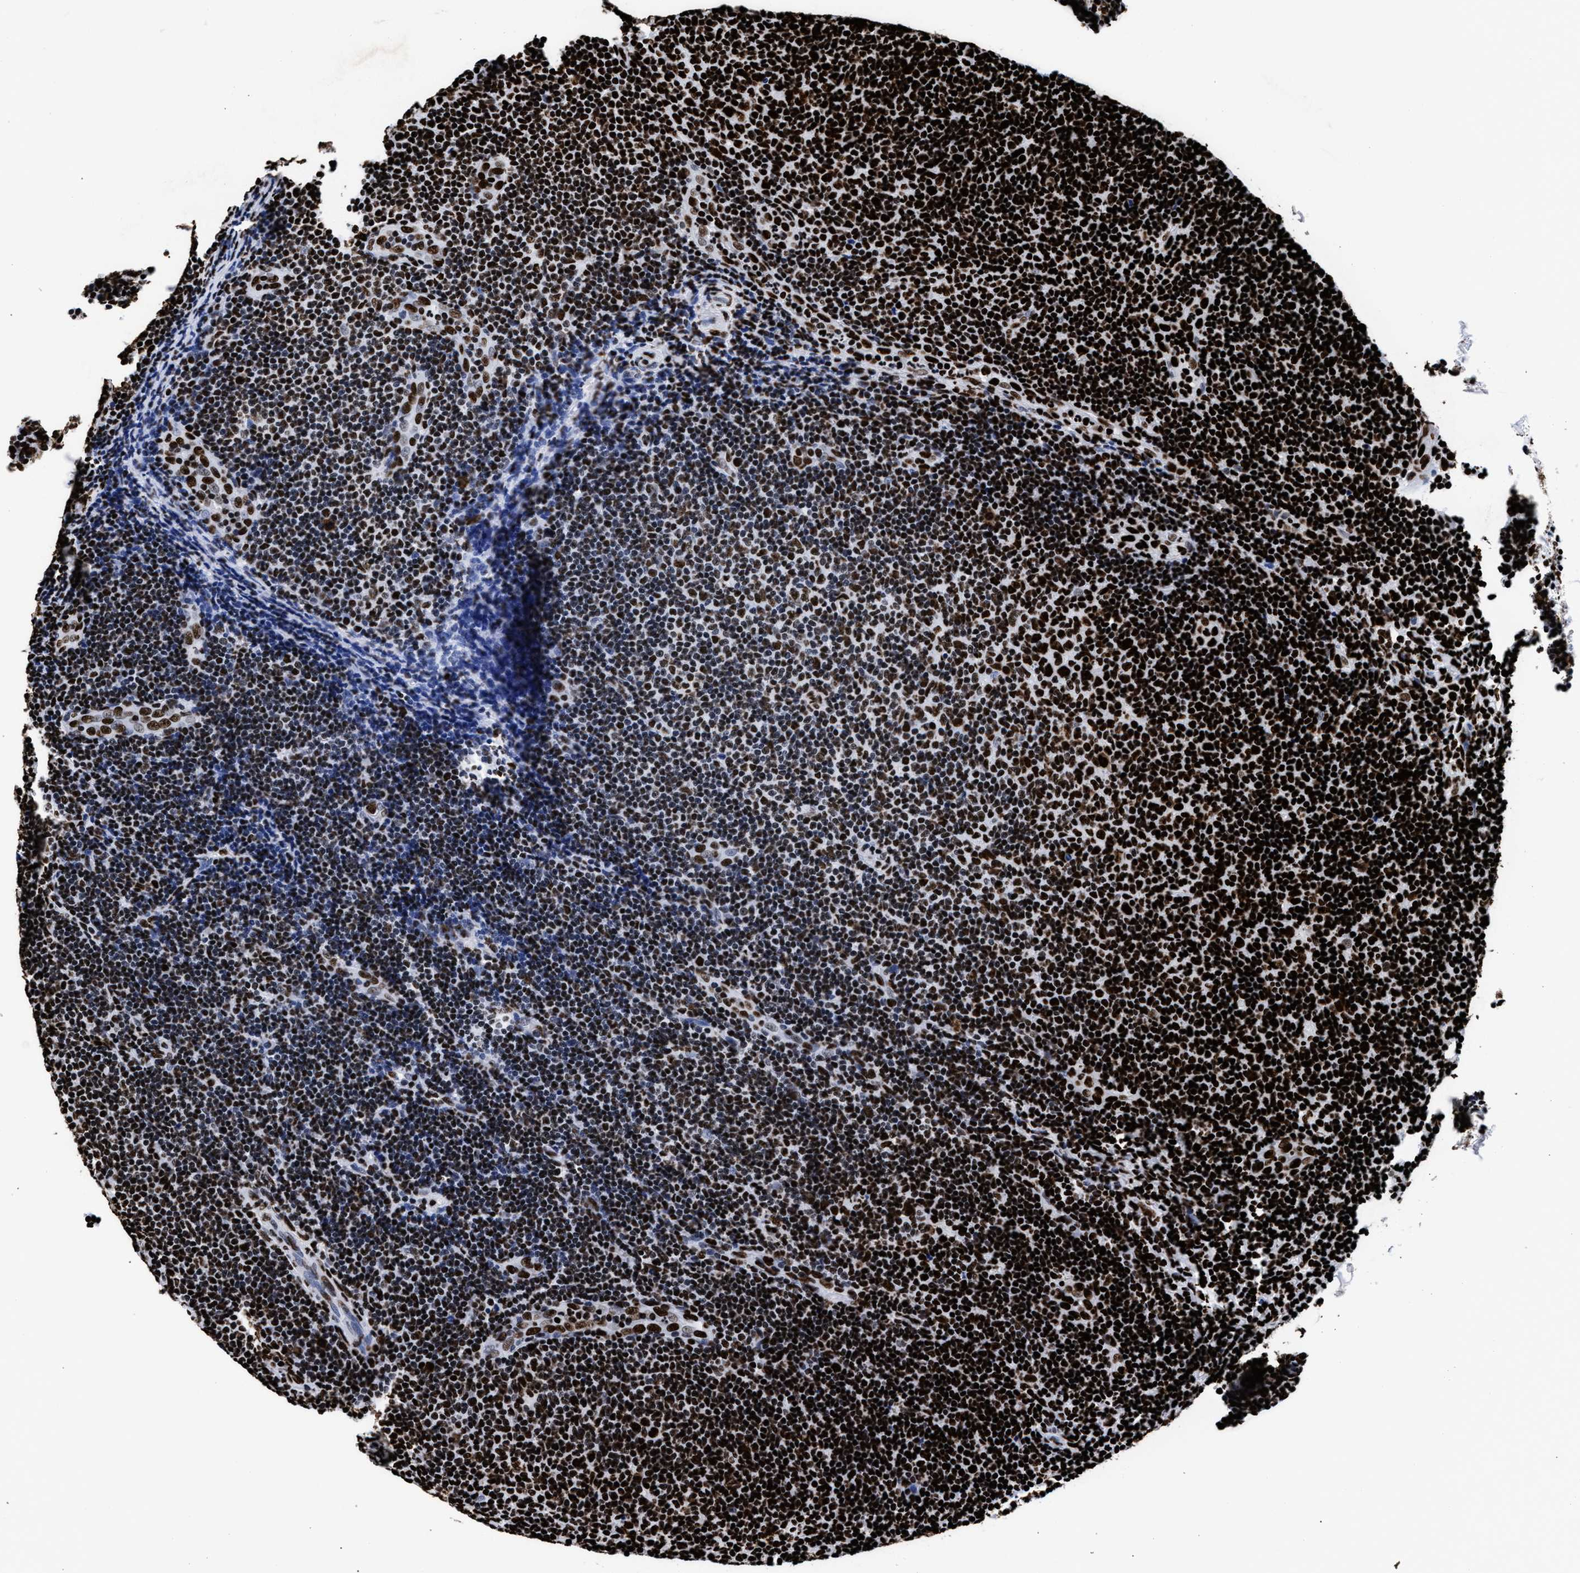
{"staining": {"intensity": "strong", "quantity": ">75%", "location": "nuclear"}, "tissue": "lymphoma", "cell_type": "Tumor cells", "image_type": "cancer", "snomed": [{"axis": "morphology", "description": "Malignant lymphoma, non-Hodgkin's type, Low grade"}, {"axis": "topography", "description": "Lymph node"}], "caption": "This is a histology image of immunohistochemistry staining of low-grade malignant lymphoma, non-Hodgkin's type, which shows strong positivity in the nuclear of tumor cells.", "gene": "HNRNPA1", "patient": {"sex": "male", "age": 83}}